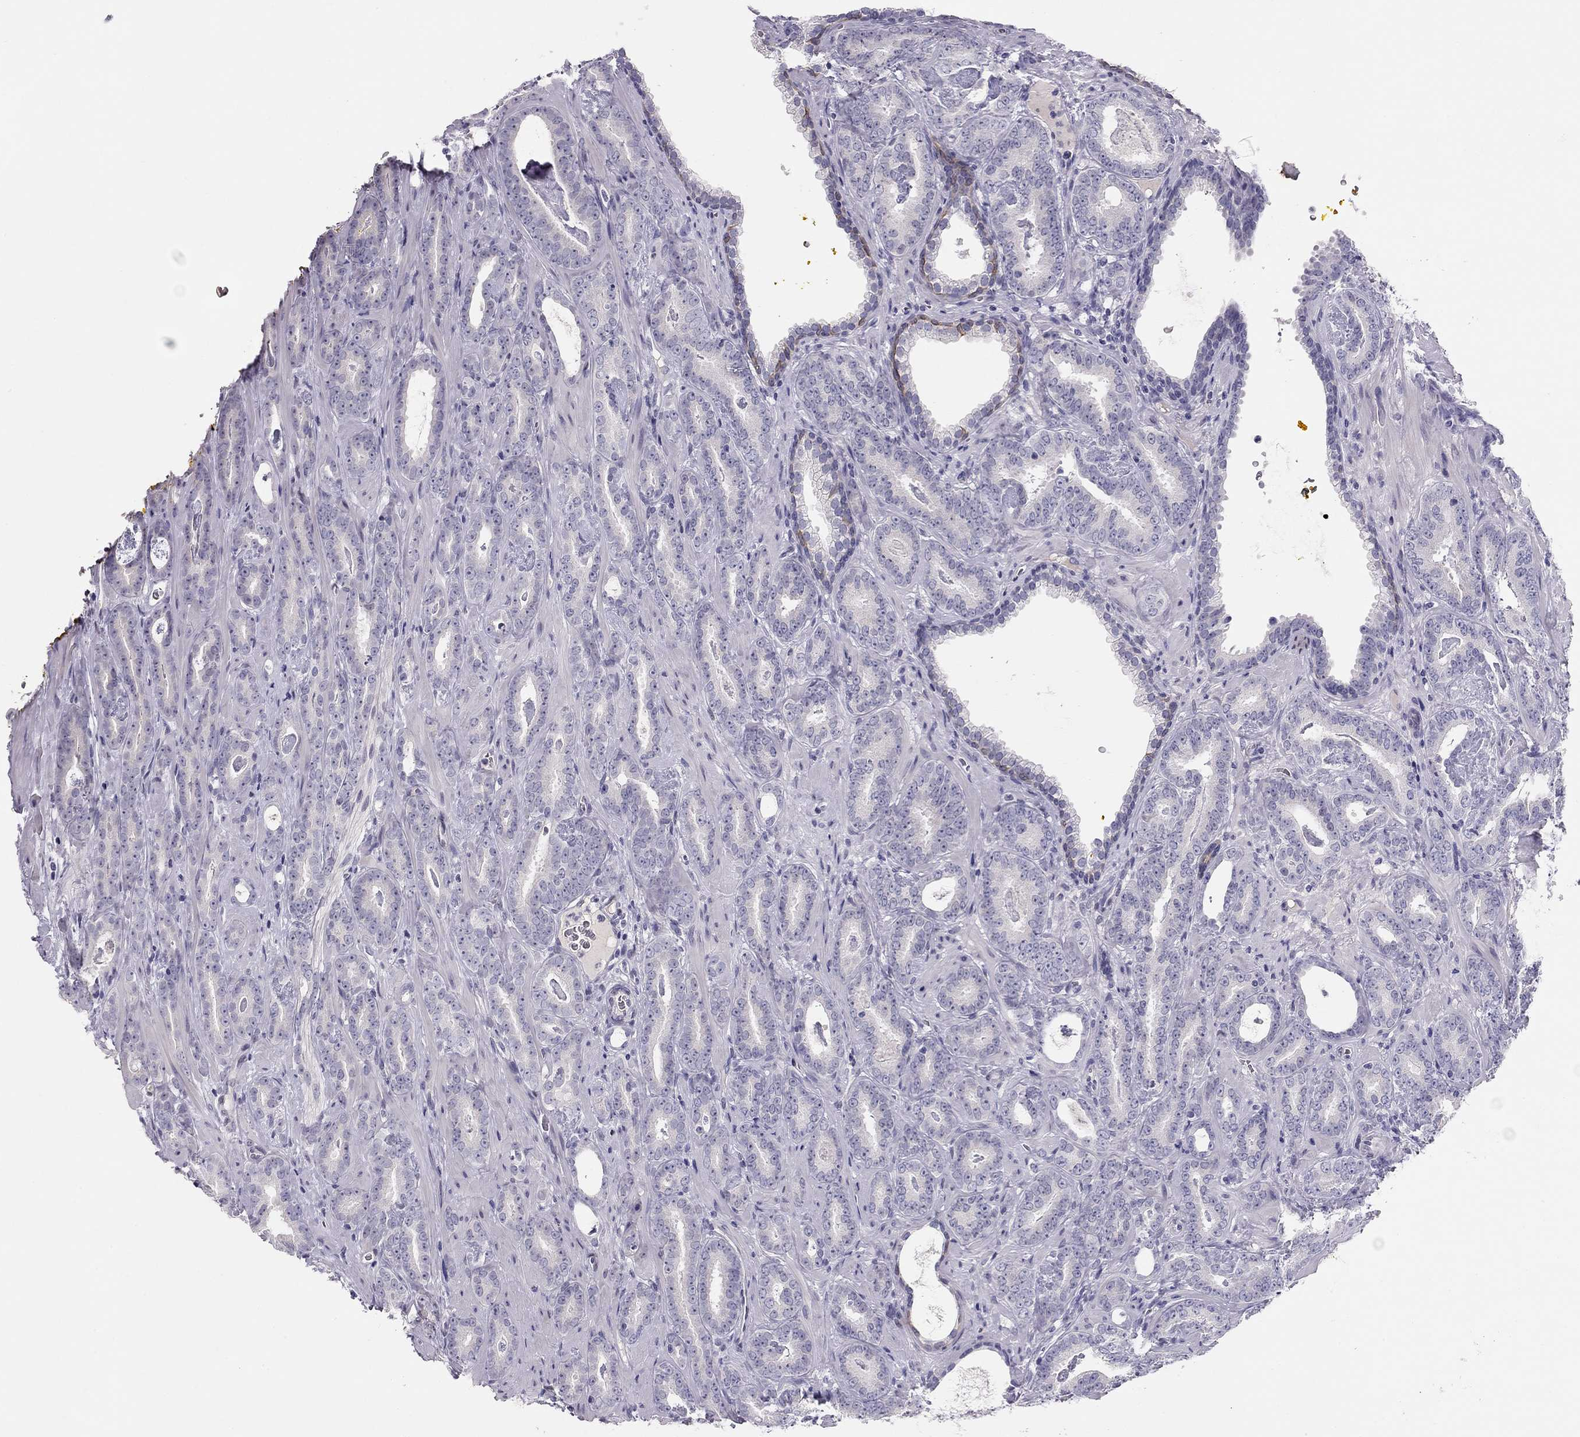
{"staining": {"intensity": "negative", "quantity": "none", "location": "none"}, "tissue": "prostate cancer", "cell_type": "Tumor cells", "image_type": "cancer", "snomed": [{"axis": "morphology", "description": "Adenocarcinoma, Medium grade"}, {"axis": "topography", "description": "Prostate and seminal vesicle, NOS"}, {"axis": "topography", "description": "Prostate"}], "caption": "This is a photomicrograph of immunohistochemistry (IHC) staining of prostate adenocarcinoma (medium-grade), which shows no positivity in tumor cells. Nuclei are stained in blue.", "gene": "KCNV2", "patient": {"sex": "male", "age": 54}}